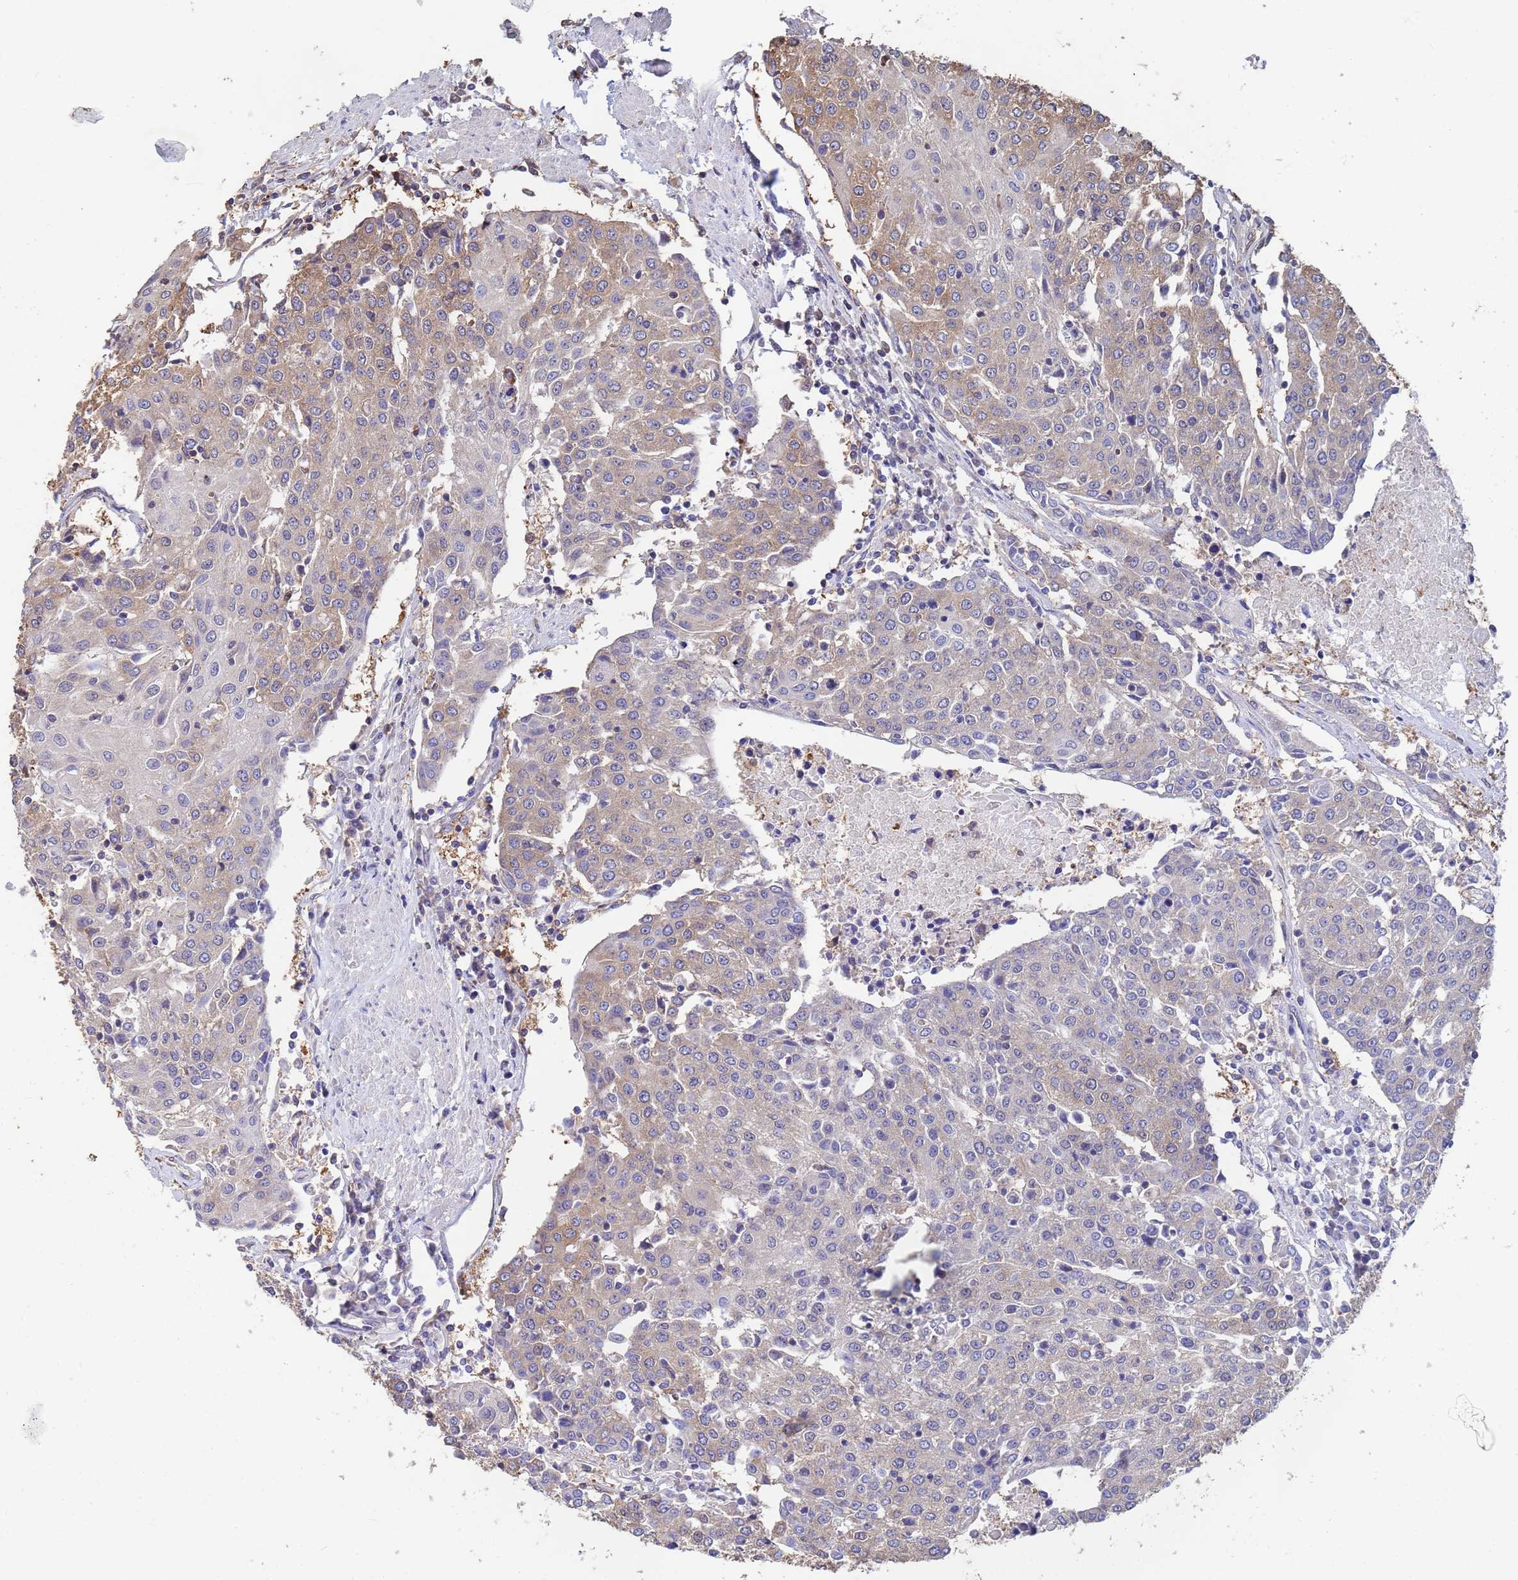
{"staining": {"intensity": "weak", "quantity": "25%-75%", "location": "cytoplasmic/membranous"}, "tissue": "urothelial cancer", "cell_type": "Tumor cells", "image_type": "cancer", "snomed": [{"axis": "morphology", "description": "Urothelial carcinoma, High grade"}, {"axis": "topography", "description": "Urinary bladder"}], "caption": "Urothelial cancer tissue displays weak cytoplasmic/membranous staining in approximately 25%-75% of tumor cells, visualized by immunohistochemistry.", "gene": "FAM25A", "patient": {"sex": "female", "age": 85}}